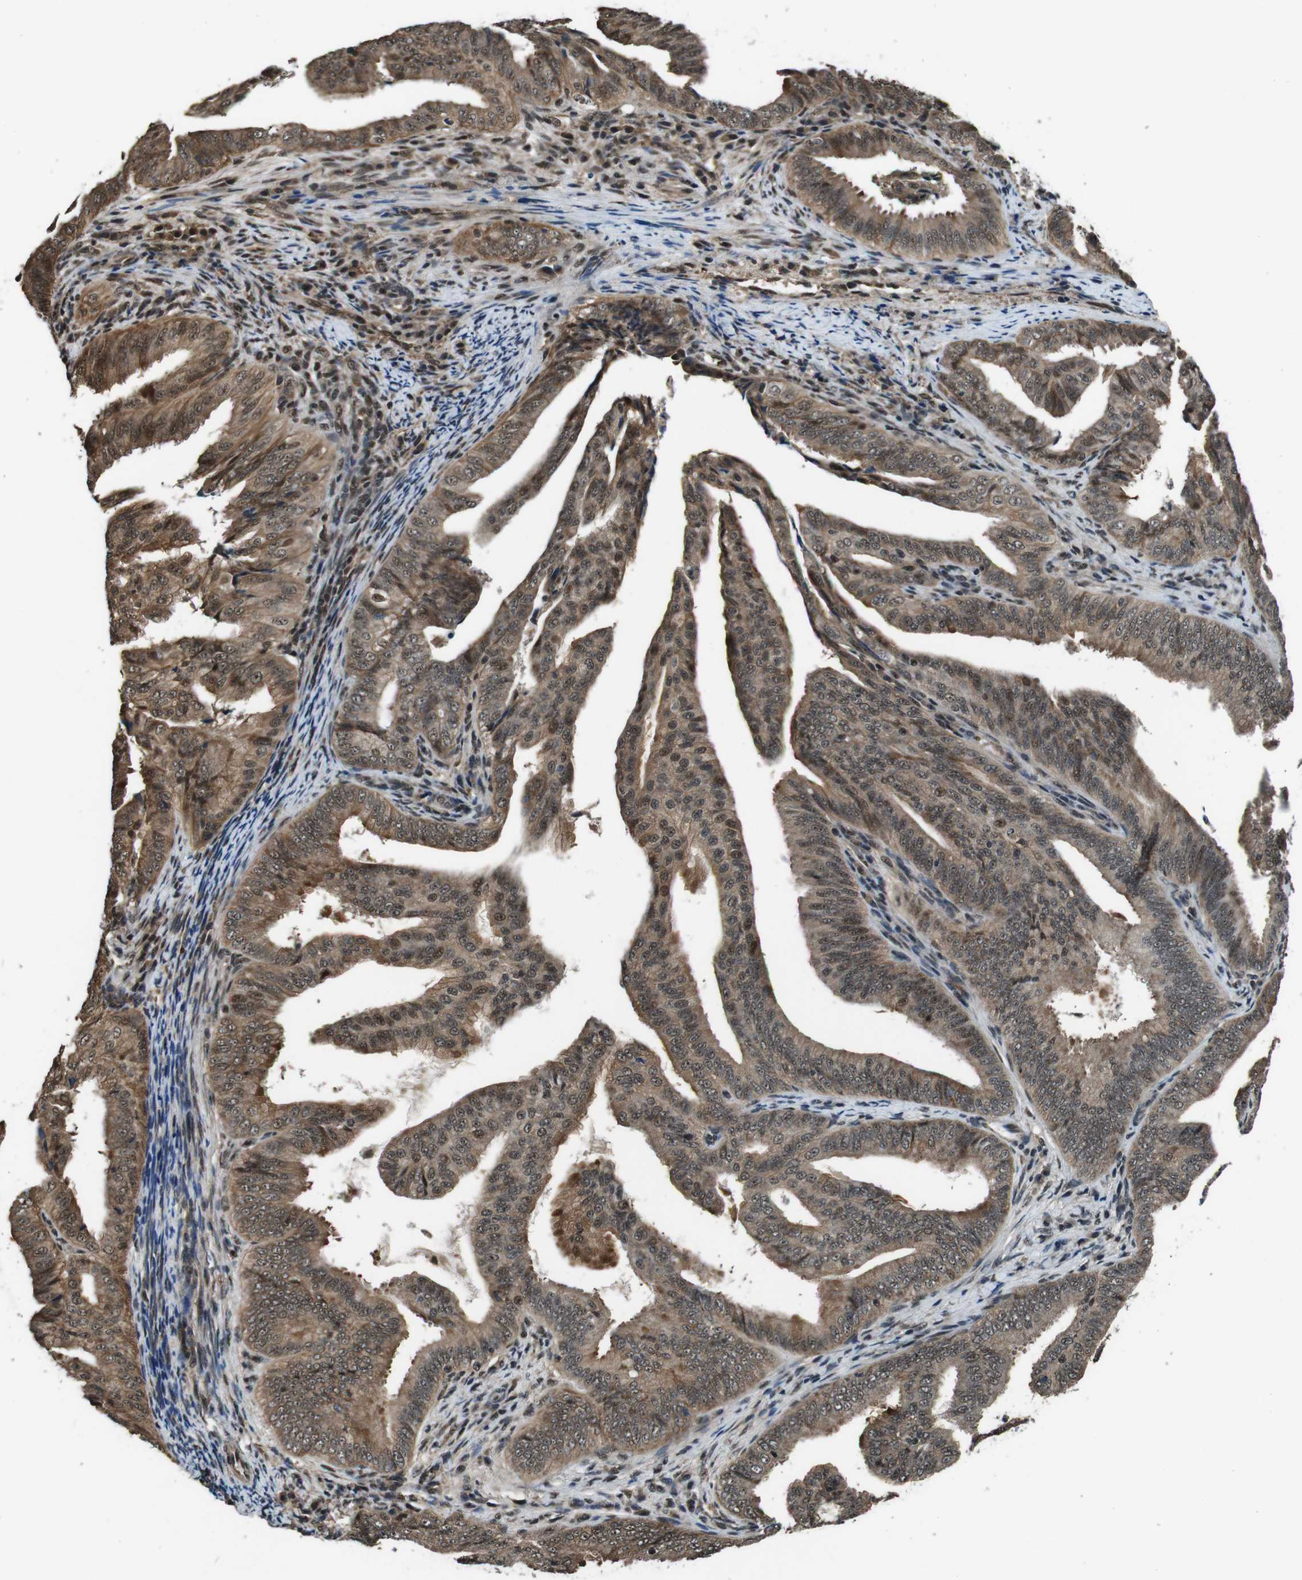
{"staining": {"intensity": "moderate", "quantity": ">75%", "location": "cytoplasmic/membranous,nuclear"}, "tissue": "endometrial cancer", "cell_type": "Tumor cells", "image_type": "cancer", "snomed": [{"axis": "morphology", "description": "Adenocarcinoma, NOS"}, {"axis": "topography", "description": "Endometrium"}], "caption": "This is a micrograph of immunohistochemistry (IHC) staining of adenocarcinoma (endometrial), which shows moderate expression in the cytoplasmic/membranous and nuclear of tumor cells.", "gene": "NR4A2", "patient": {"sex": "female", "age": 58}}